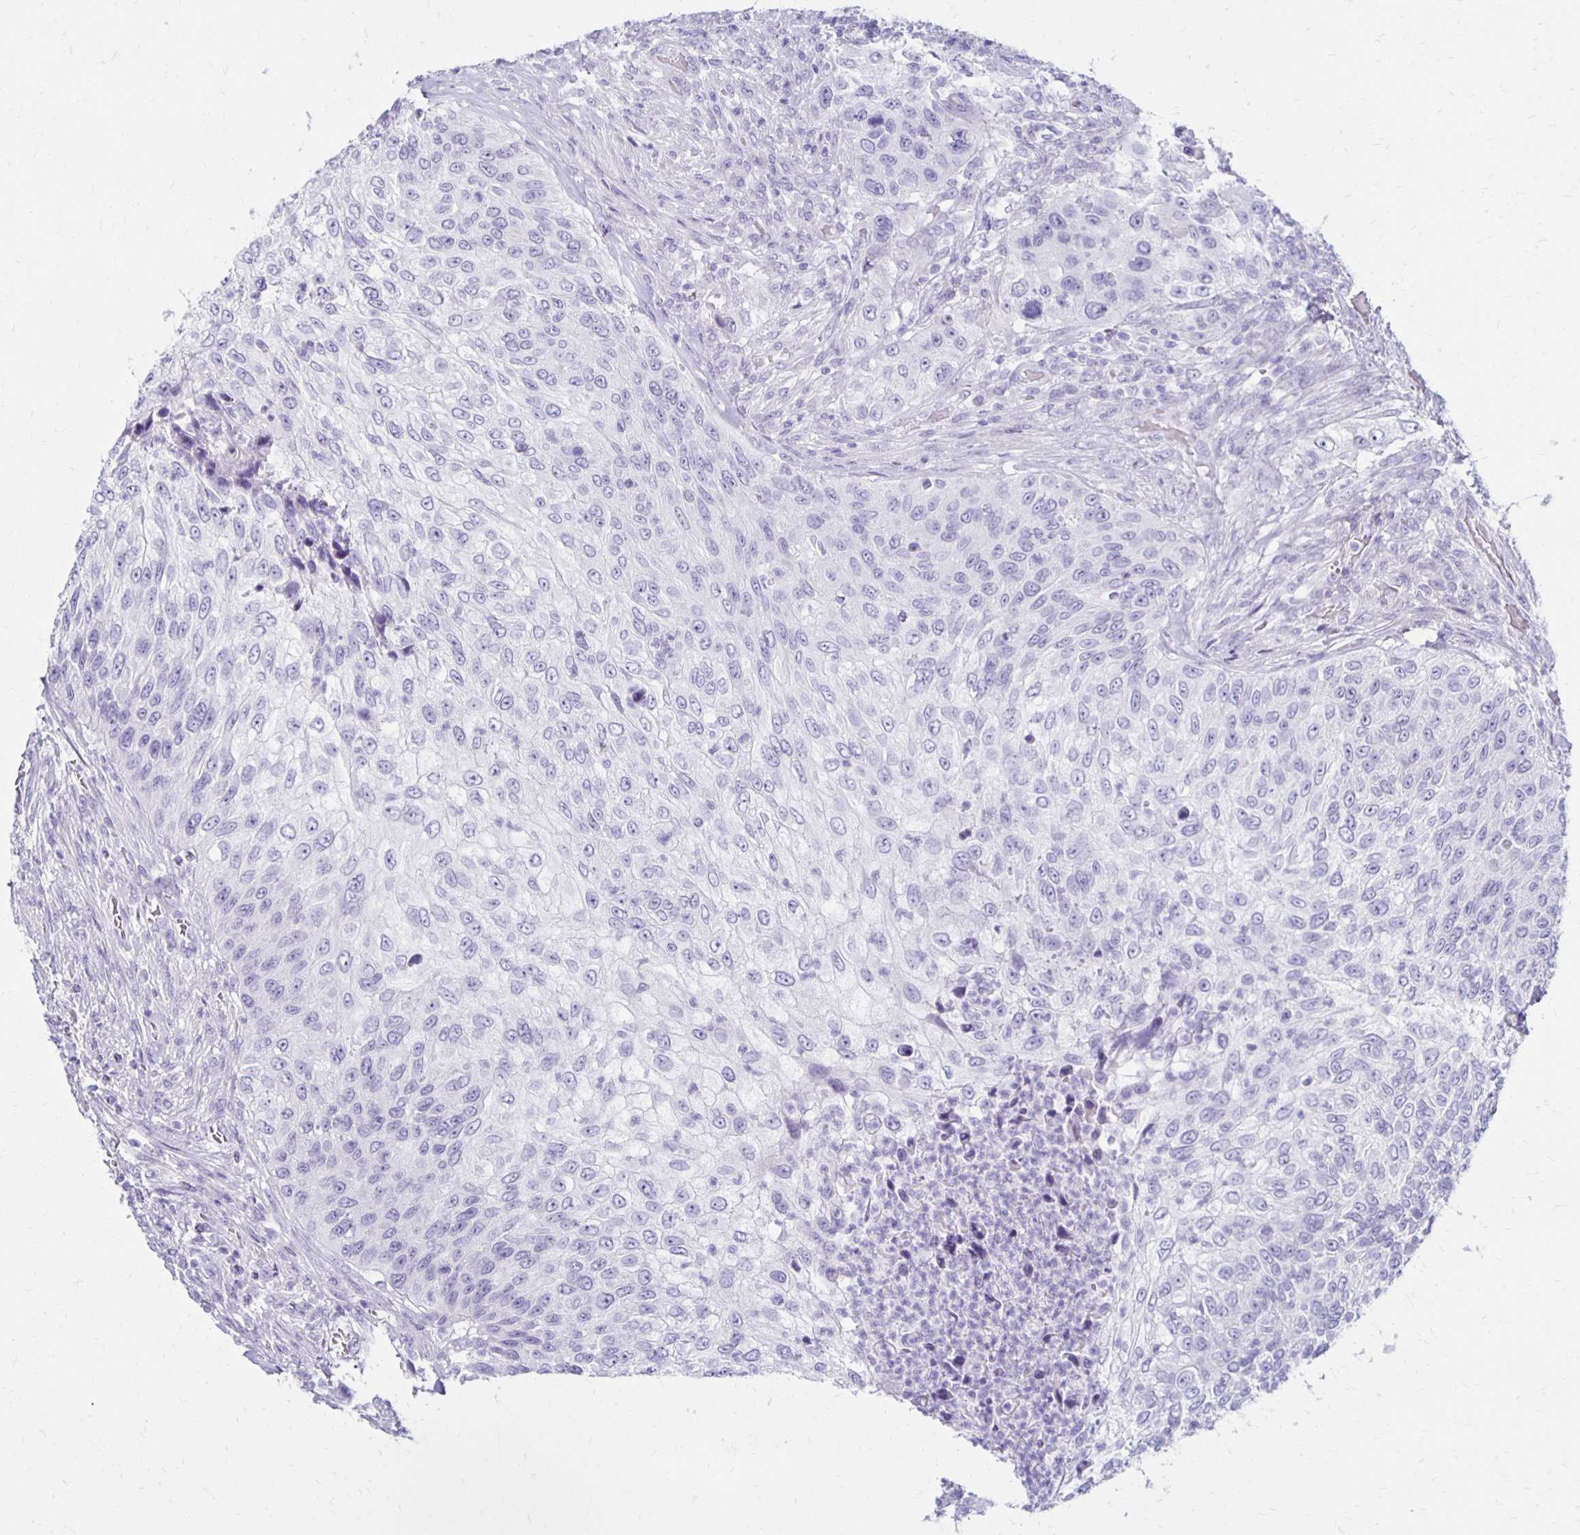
{"staining": {"intensity": "negative", "quantity": "none", "location": "none"}, "tissue": "urothelial cancer", "cell_type": "Tumor cells", "image_type": "cancer", "snomed": [{"axis": "morphology", "description": "Urothelial carcinoma, High grade"}, {"axis": "topography", "description": "Urinary bladder"}], "caption": "This is an immunohistochemistry photomicrograph of urothelial cancer. There is no expression in tumor cells.", "gene": "RYR1", "patient": {"sex": "female", "age": 60}}